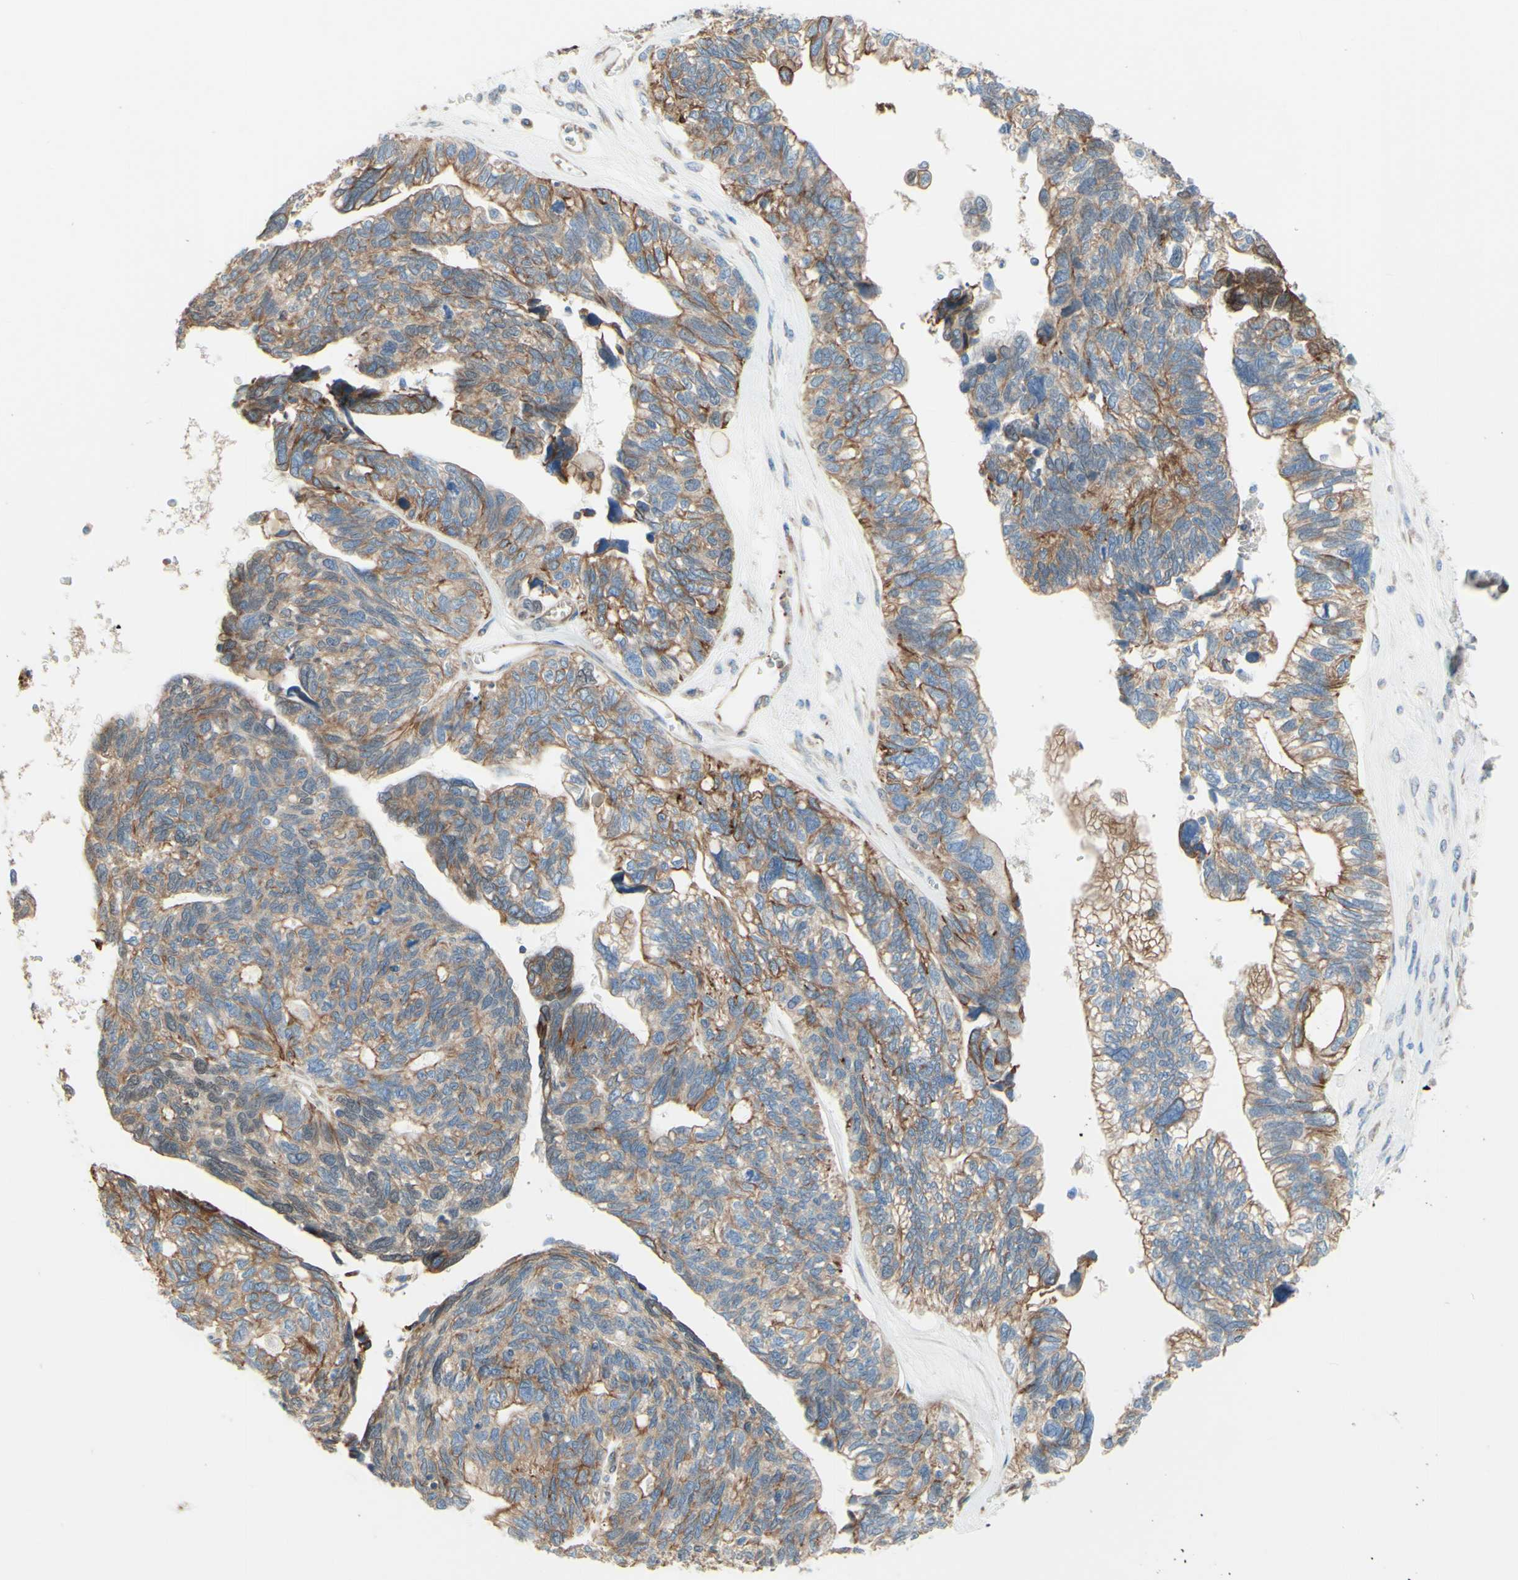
{"staining": {"intensity": "weak", "quantity": ">75%", "location": "cytoplasmic/membranous"}, "tissue": "ovarian cancer", "cell_type": "Tumor cells", "image_type": "cancer", "snomed": [{"axis": "morphology", "description": "Cystadenocarcinoma, serous, NOS"}, {"axis": "topography", "description": "Ovary"}], "caption": "Protein expression analysis of human serous cystadenocarcinoma (ovarian) reveals weak cytoplasmic/membranous positivity in about >75% of tumor cells.", "gene": "ENDOD1", "patient": {"sex": "female", "age": 79}}